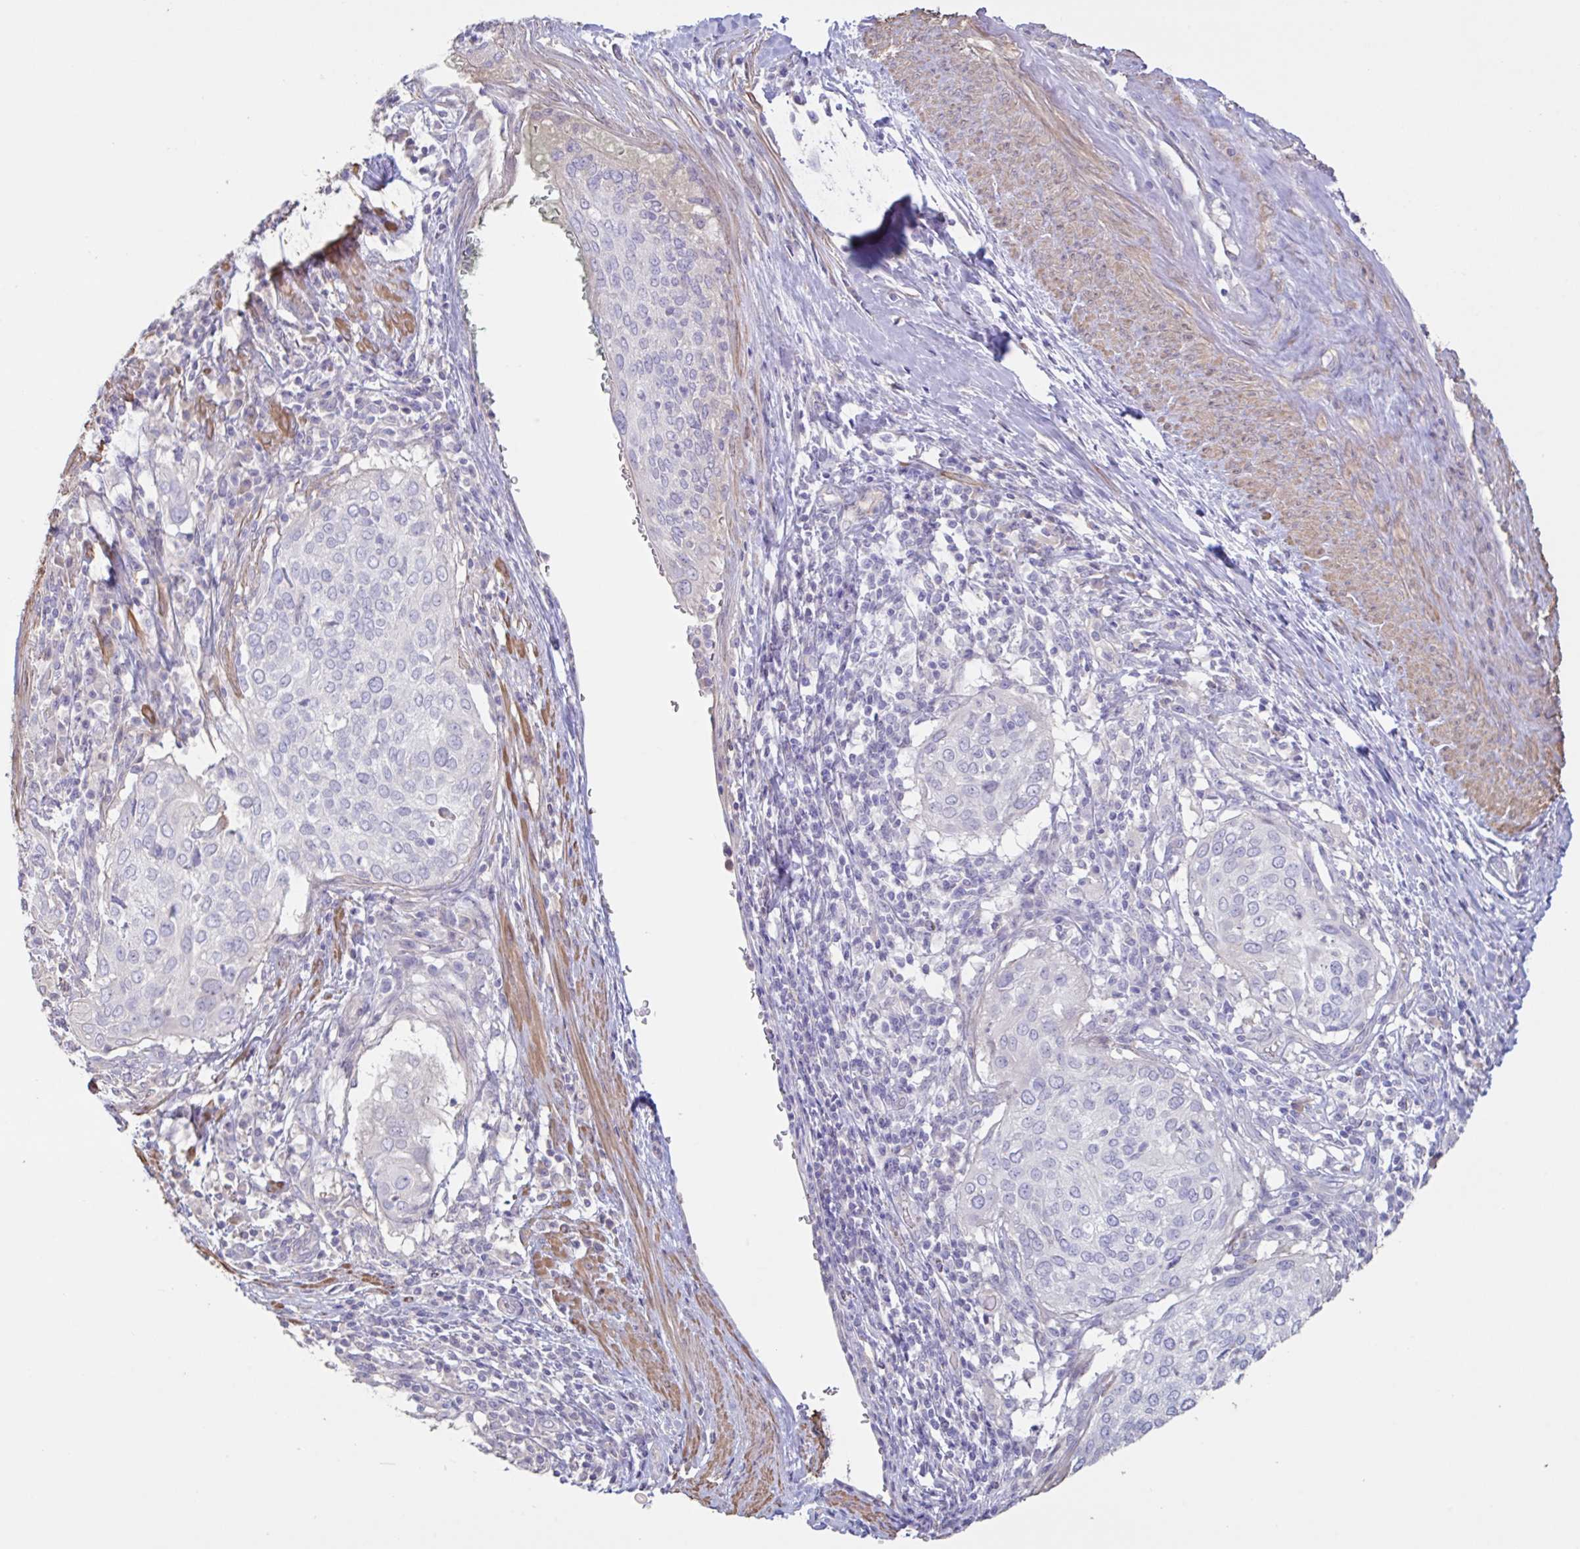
{"staining": {"intensity": "negative", "quantity": "none", "location": "none"}, "tissue": "cervical cancer", "cell_type": "Tumor cells", "image_type": "cancer", "snomed": [{"axis": "morphology", "description": "Squamous cell carcinoma, NOS"}, {"axis": "topography", "description": "Cervix"}], "caption": "Tumor cells are negative for protein expression in human cervical cancer (squamous cell carcinoma).", "gene": "PYGM", "patient": {"sex": "female", "age": 38}}